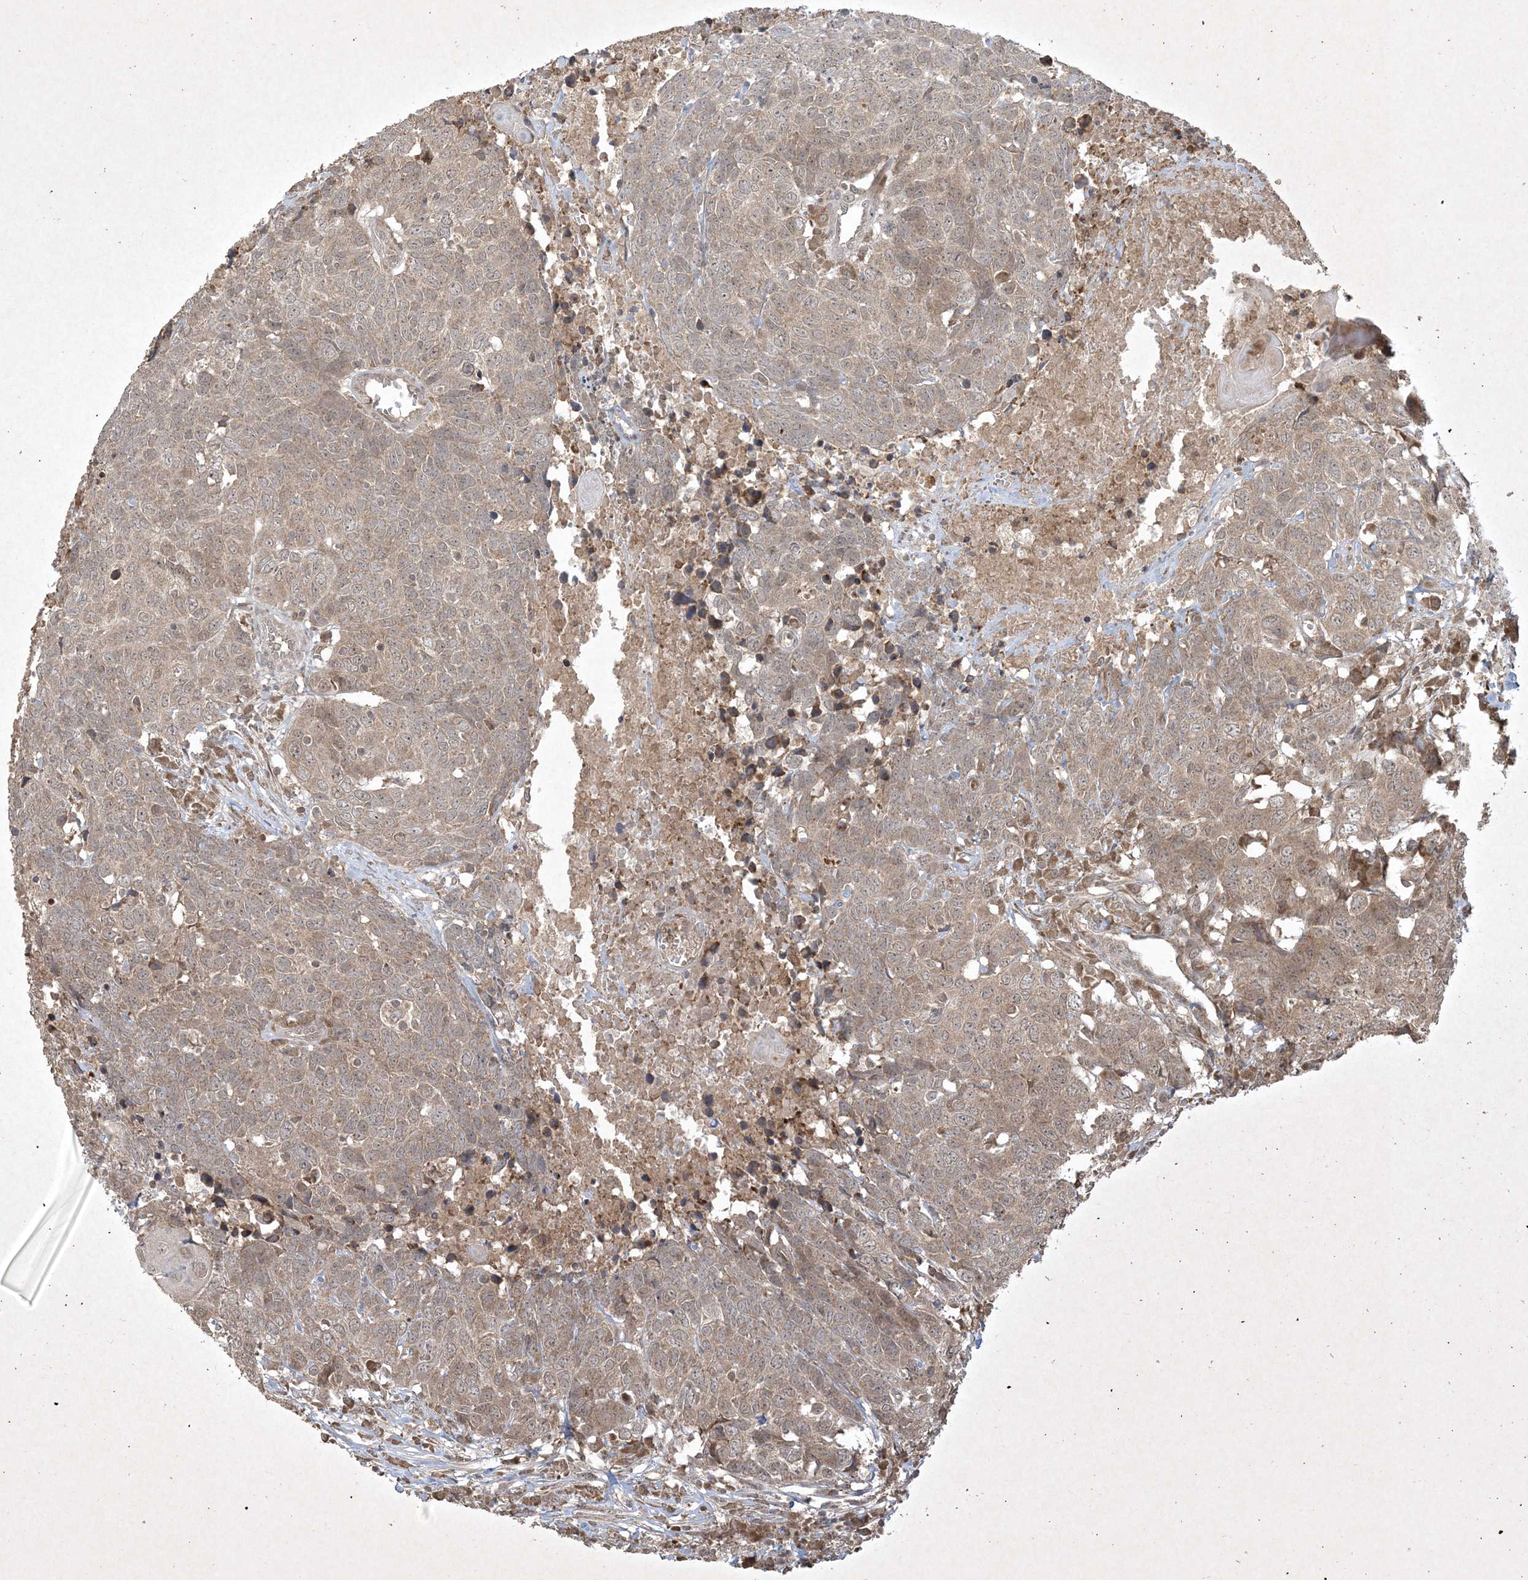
{"staining": {"intensity": "weak", "quantity": ">75%", "location": "cytoplasmic/membranous,nuclear"}, "tissue": "head and neck cancer", "cell_type": "Tumor cells", "image_type": "cancer", "snomed": [{"axis": "morphology", "description": "Squamous cell carcinoma, NOS"}, {"axis": "topography", "description": "Head-Neck"}], "caption": "The image displays a brown stain indicating the presence of a protein in the cytoplasmic/membranous and nuclear of tumor cells in head and neck cancer.", "gene": "NRBP2", "patient": {"sex": "male", "age": 66}}